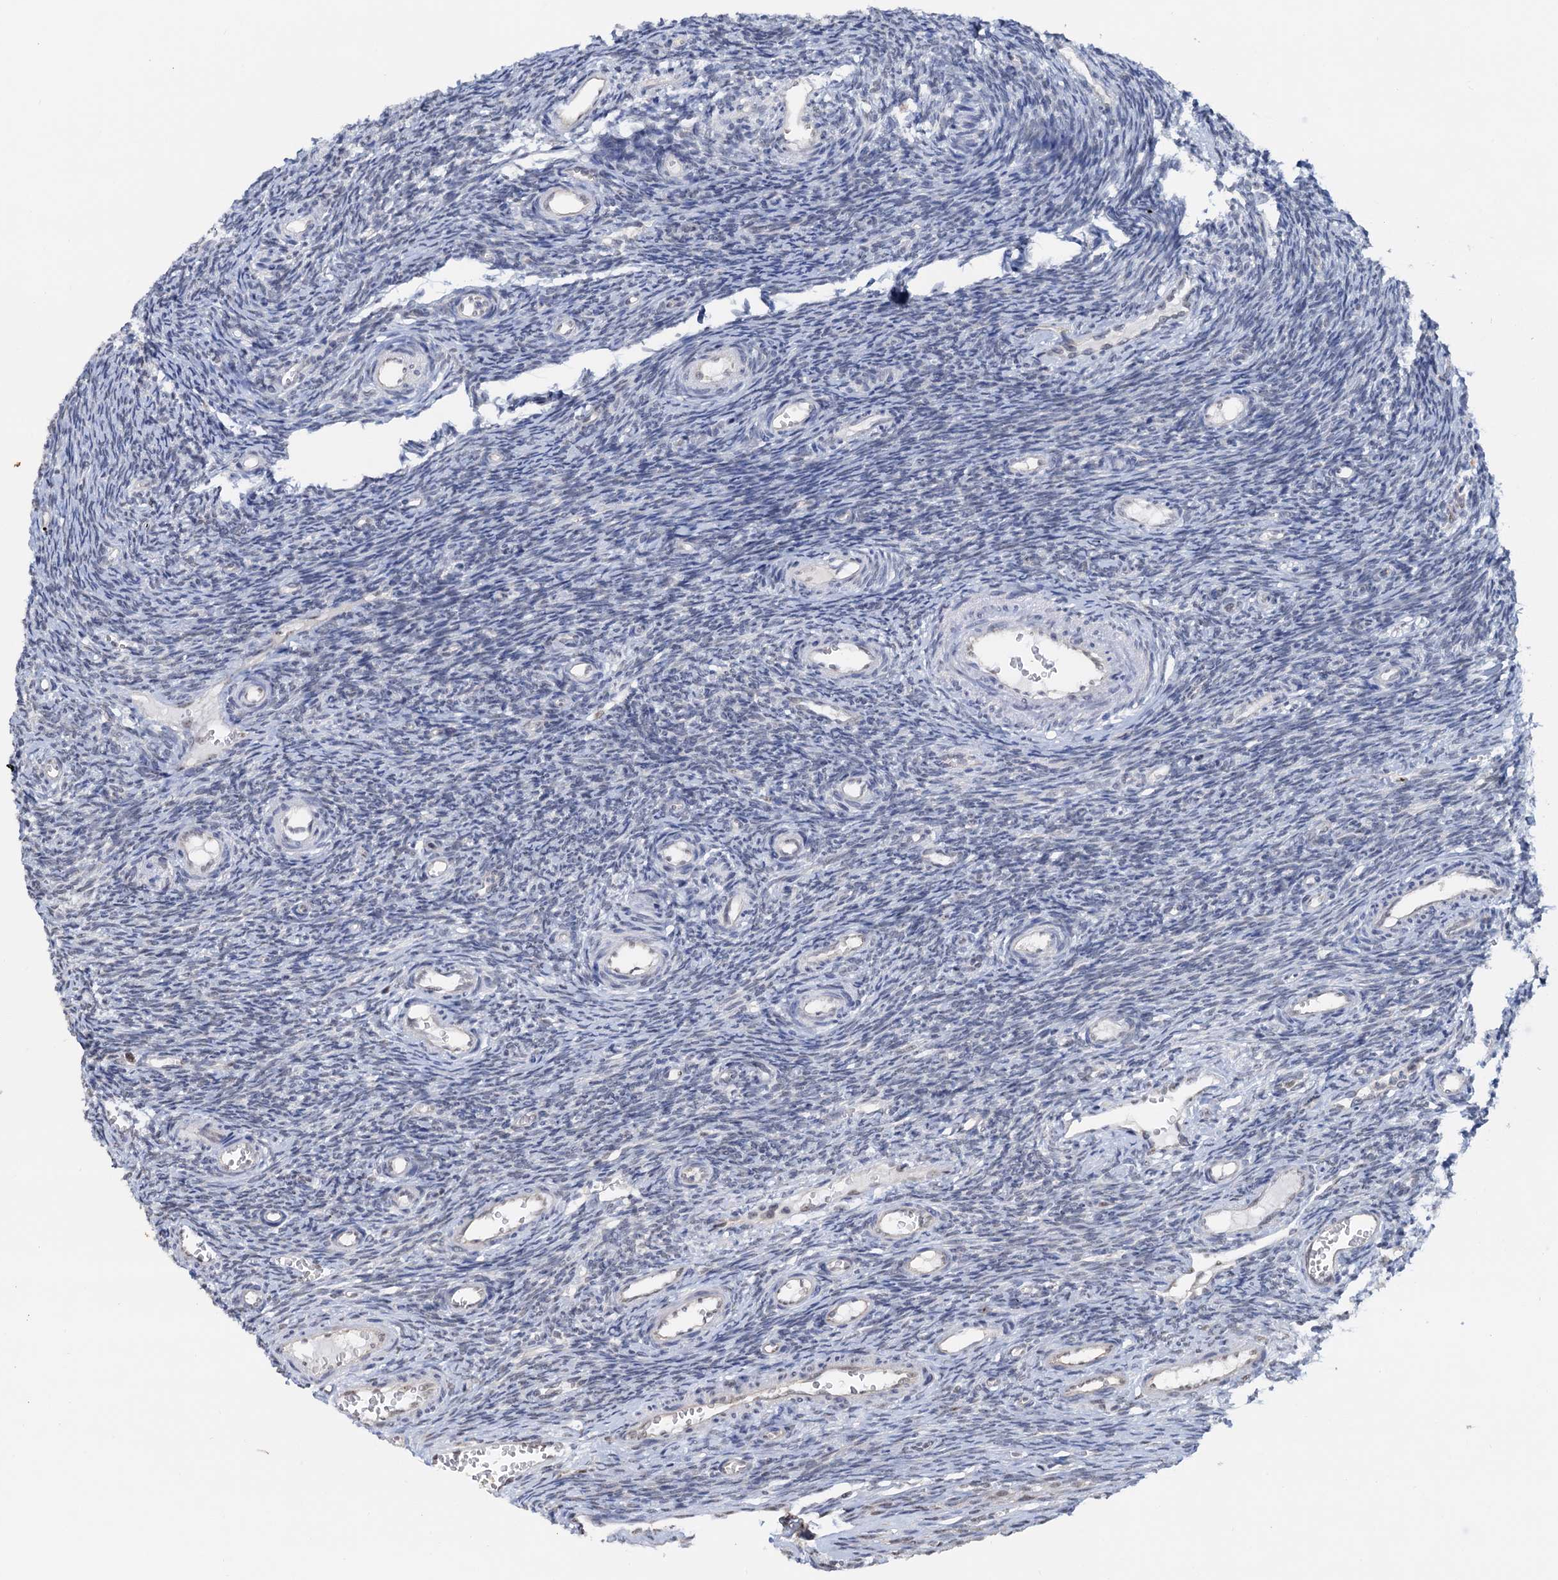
{"staining": {"intensity": "negative", "quantity": "none", "location": "none"}, "tissue": "ovary", "cell_type": "Ovarian stroma cells", "image_type": "normal", "snomed": [{"axis": "morphology", "description": "Normal tissue, NOS"}, {"axis": "topography", "description": "Ovary"}], "caption": "The image demonstrates no staining of ovarian stroma cells in unremarkable ovary.", "gene": "NAT10", "patient": {"sex": "female", "age": 39}}